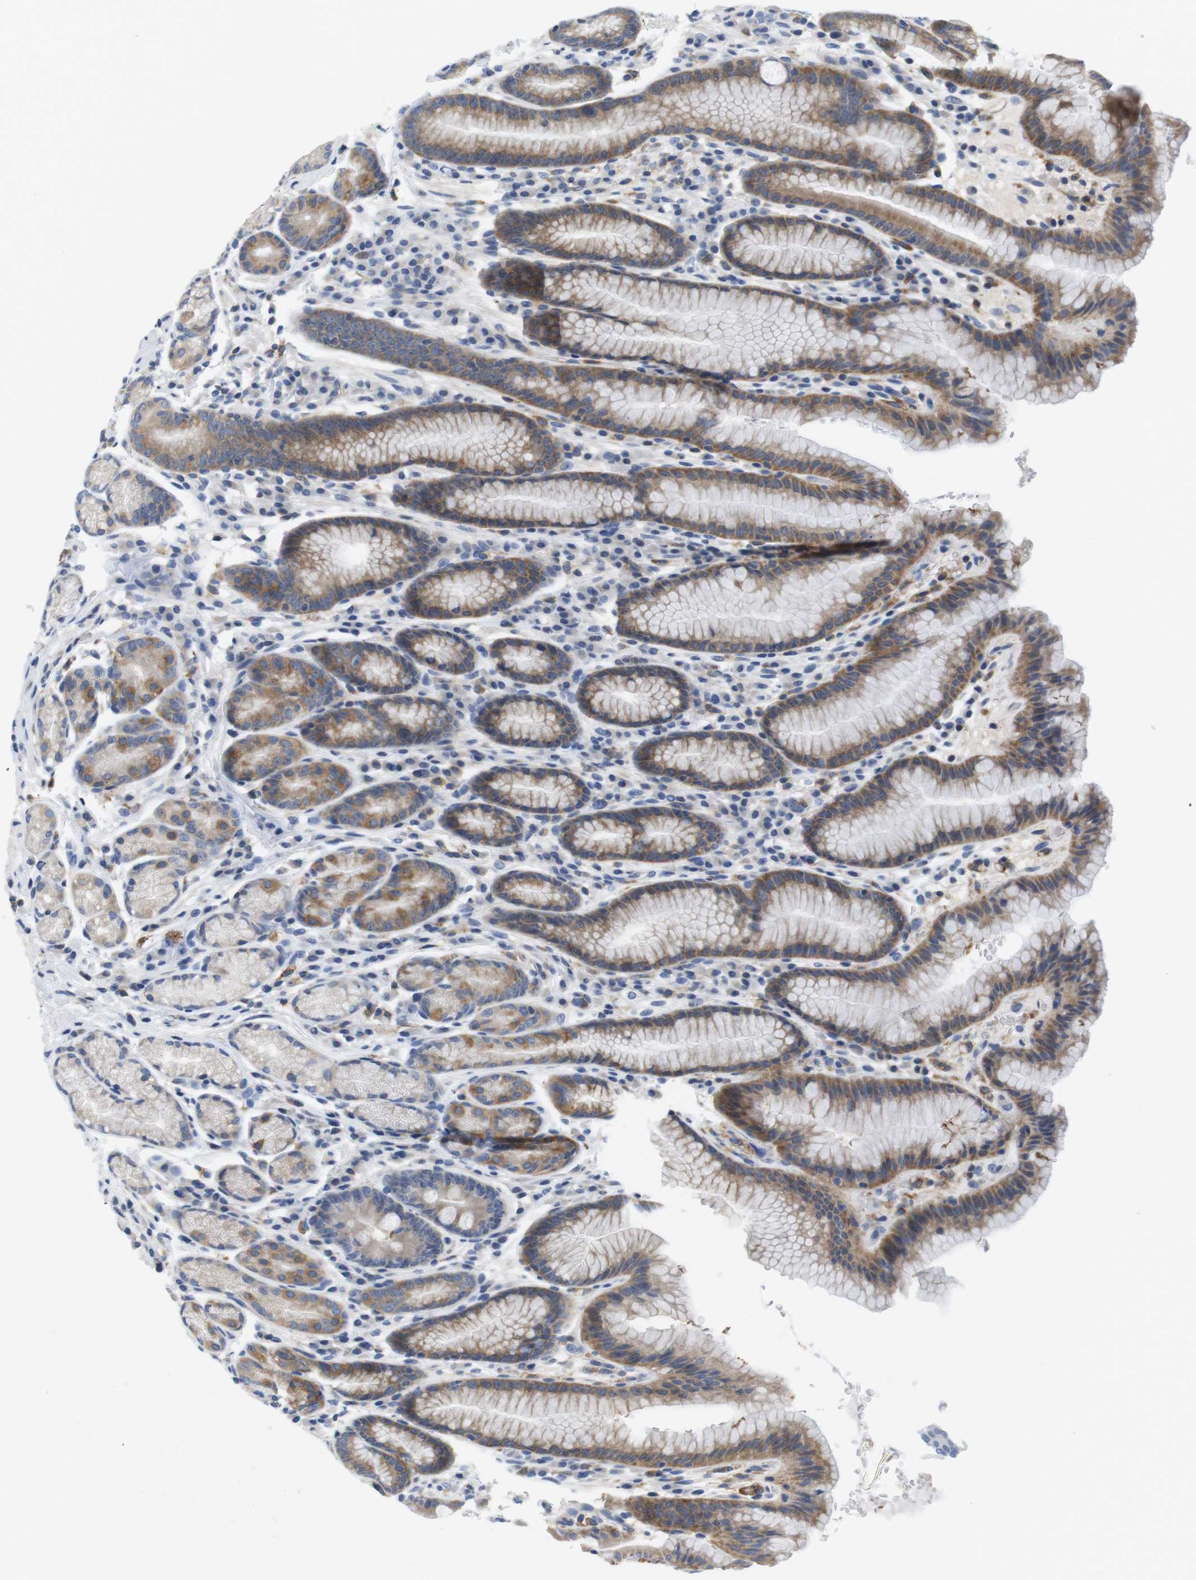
{"staining": {"intensity": "moderate", "quantity": ">75%", "location": "cytoplasmic/membranous"}, "tissue": "stomach", "cell_type": "Glandular cells", "image_type": "normal", "snomed": [{"axis": "morphology", "description": "Normal tissue, NOS"}, {"axis": "topography", "description": "Stomach, lower"}], "caption": "Brown immunohistochemical staining in benign human stomach displays moderate cytoplasmic/membranous staining in approximately >75% of glandular cells.", "gene": "CNGA2", "patient": {"sex": "male", "age": 52}}